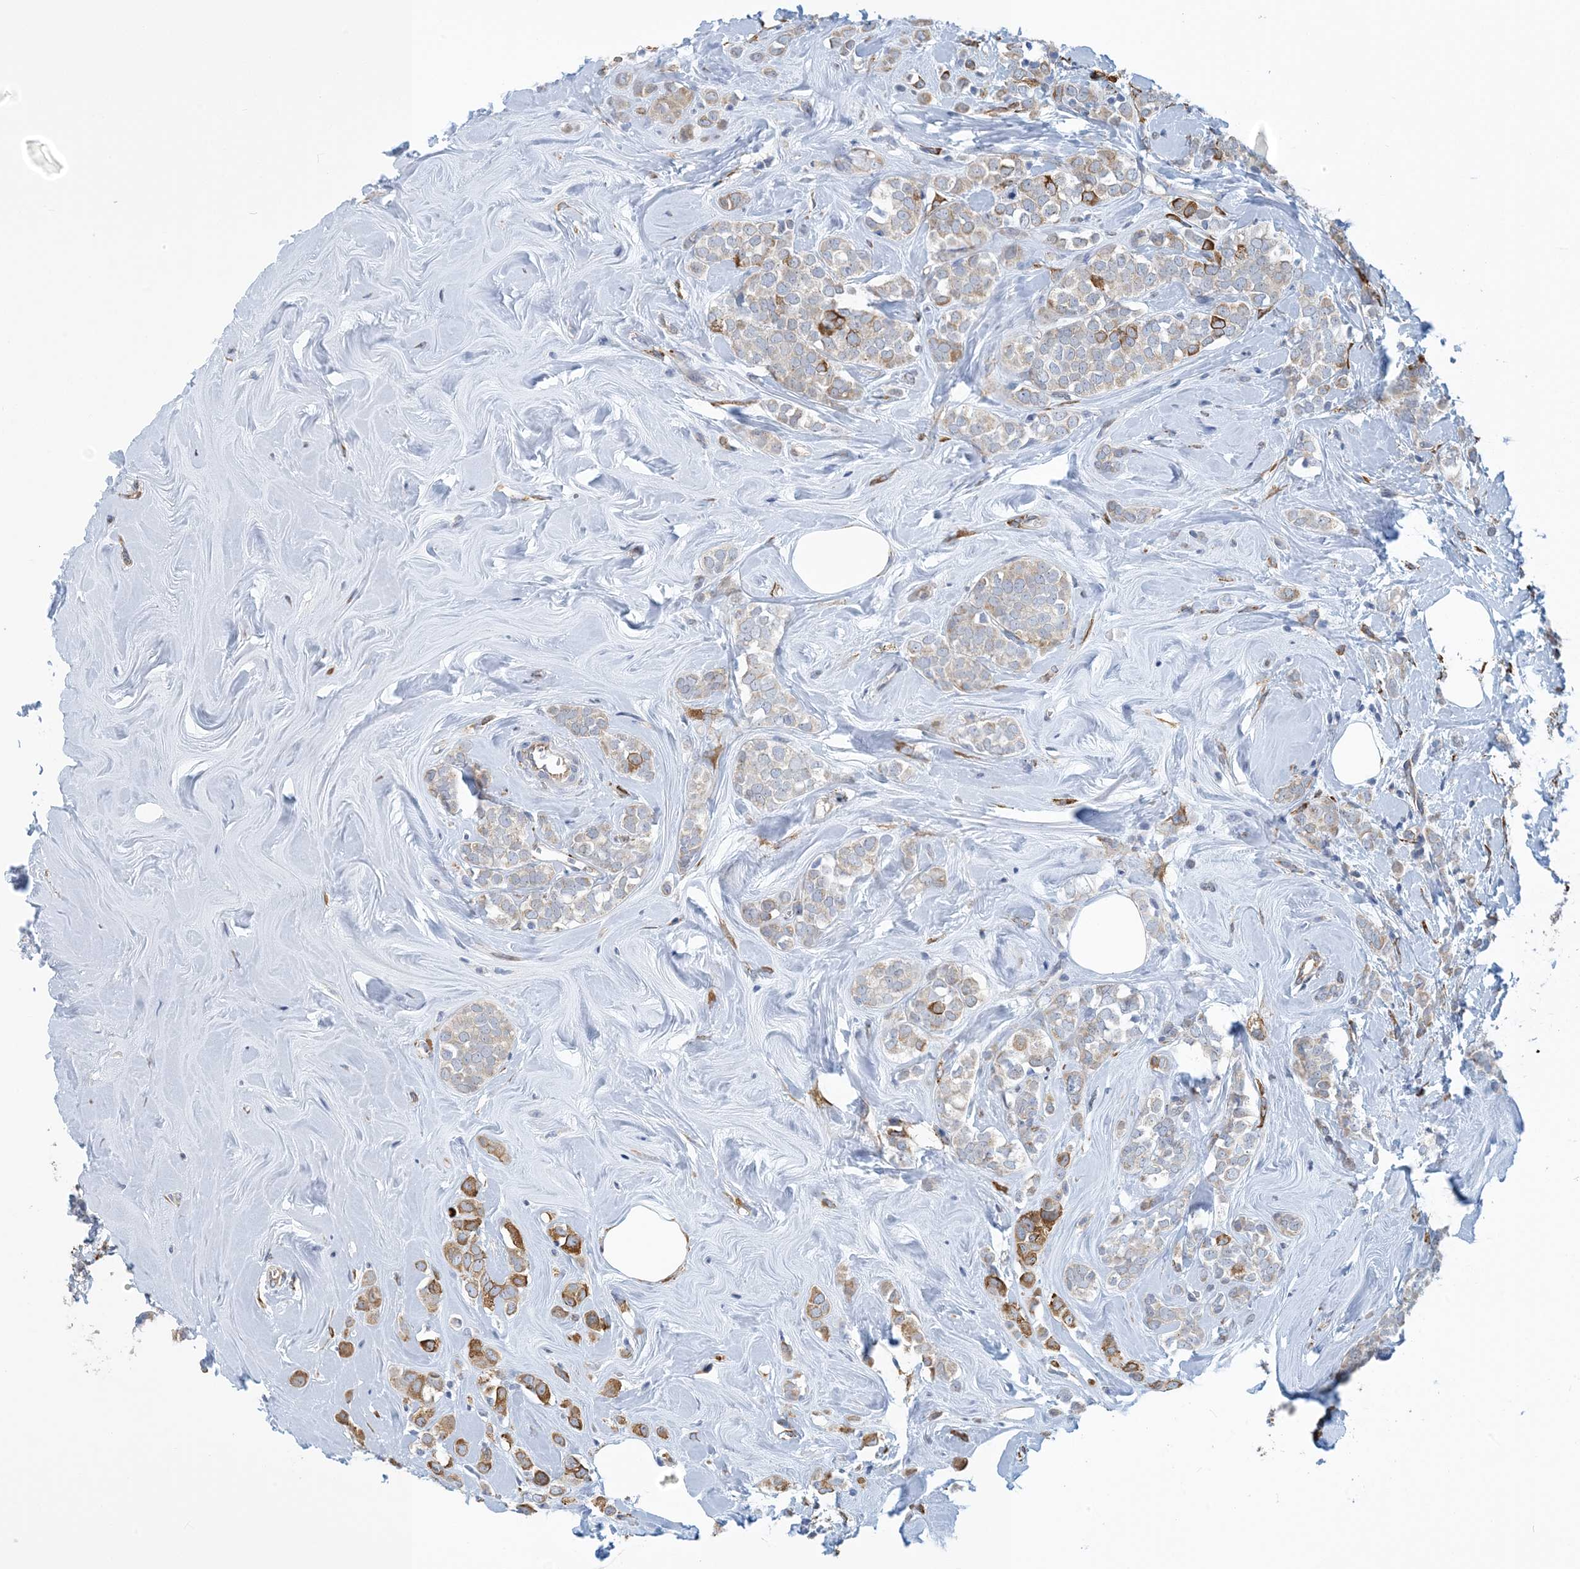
{"staining": {"intensity": "strong", "quantity": "<25%", "location": "cytoplasmic/membranous"}, "tissue": "breast cancer", "cell_type": "Tumor cells", "image_type": "cancer", "snomed": [{"axis": "morphology", "description": "Lobular carcinoma"}, {"axis": "topography", "description": "Breast"}], "caption": "Immunohistochemical staining of human lobular carcinoma (breast) exhibits medium levels of strong cytoplasmic/membranous protein positivity in about <25% of tumor cells.", "gene": "CCDC14", "patient": {"sex": "female", "age": 47}}